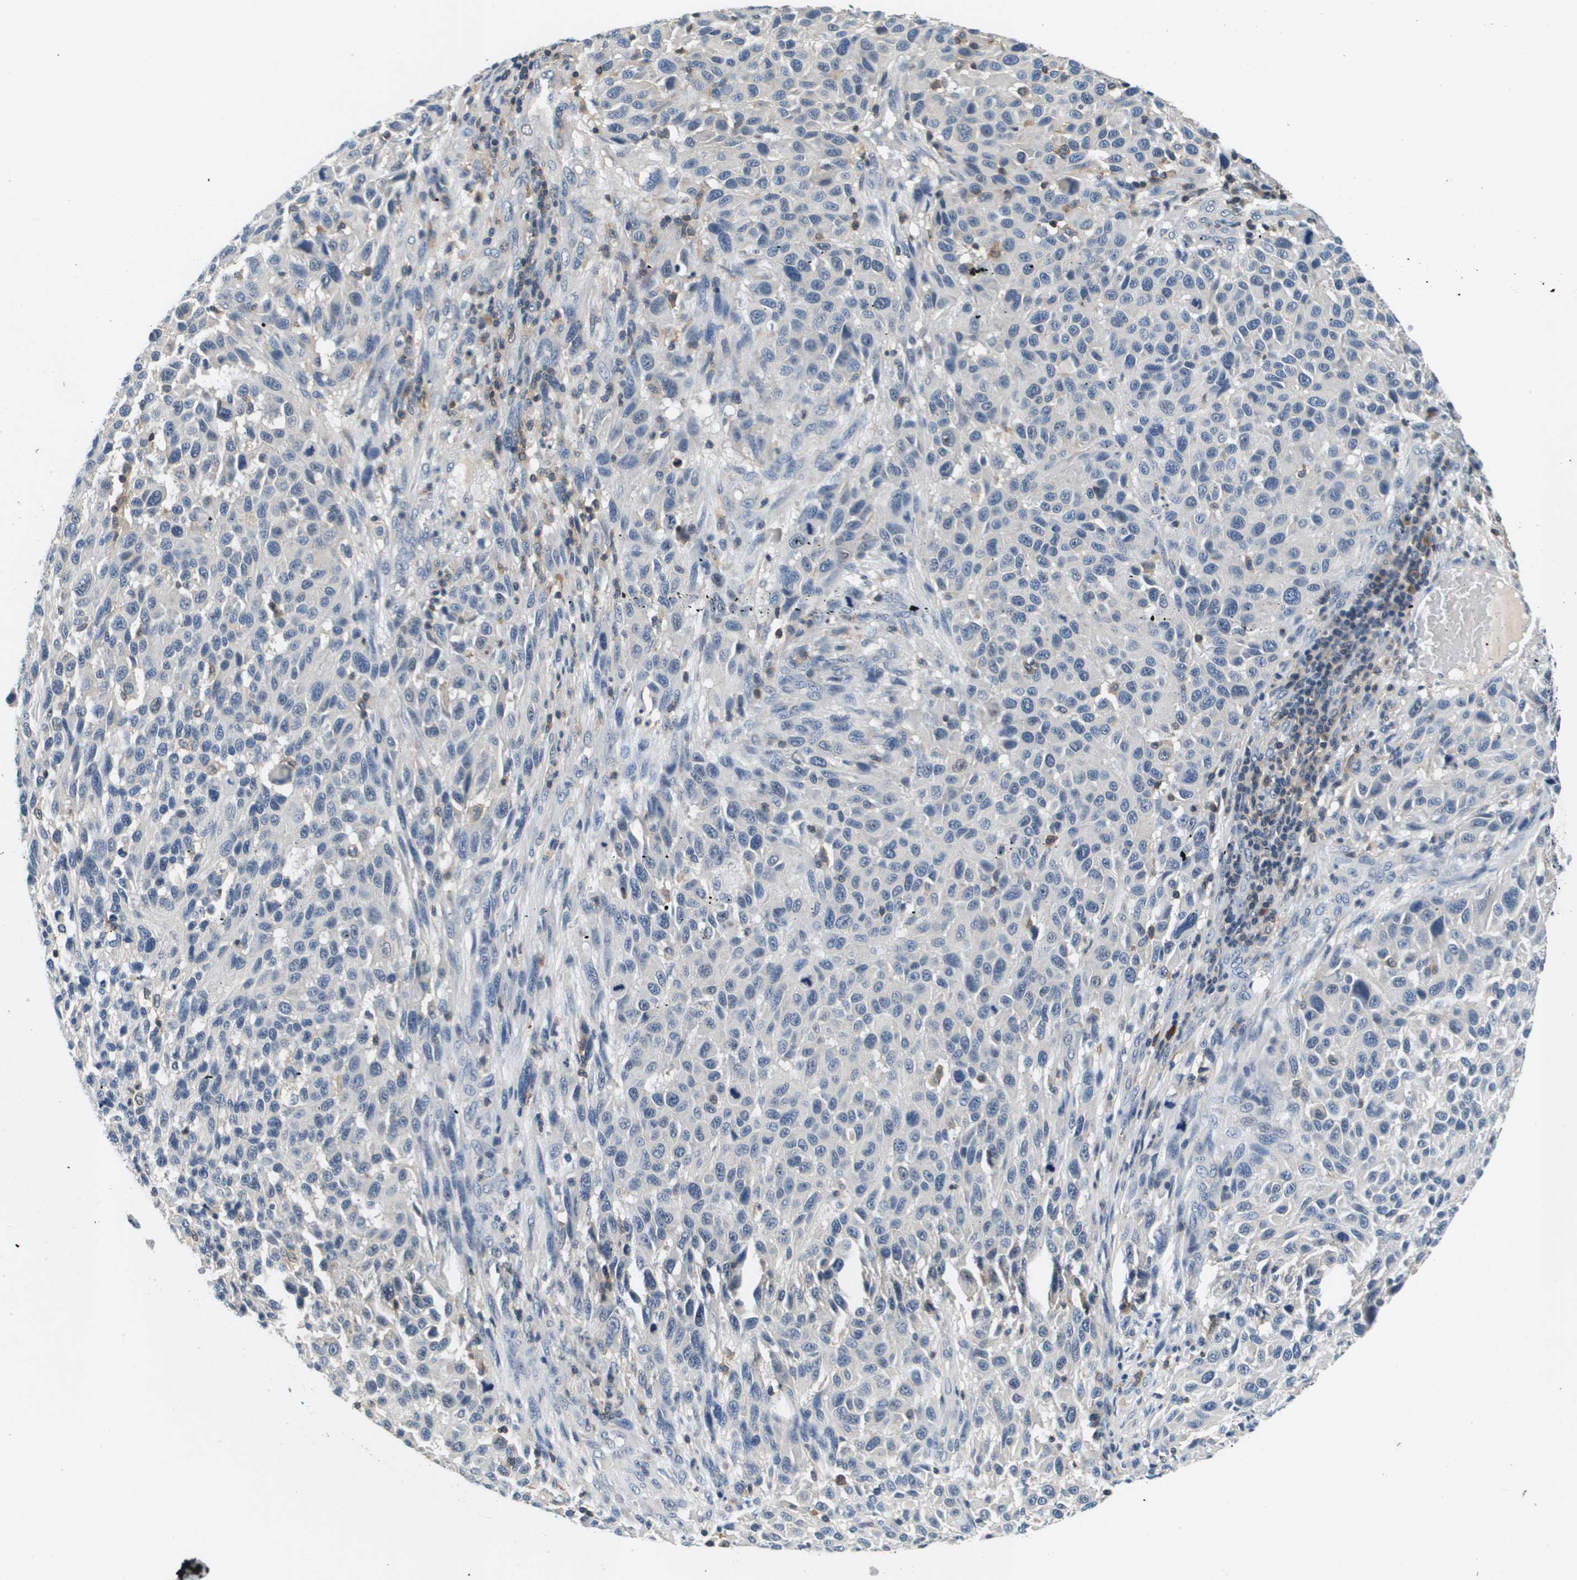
{"staining": {"intensity": "negative", "quantity": "none", "location": "none"}, "tissue": "melanoma", "cell_type": "Tumor cells", "image_type": "cancer", "snomed": [{"axis": "morphology", "description": "Malignant melanoma, Metastatic site"}, {"axis": "topography", "description": "Lymph node"}], "caption": "Histopathology image shows no protein expression in tumor cells of melanoma tissue.", "gene": "KCNQ5", "patient": {"sex": "male", "age": 61}}